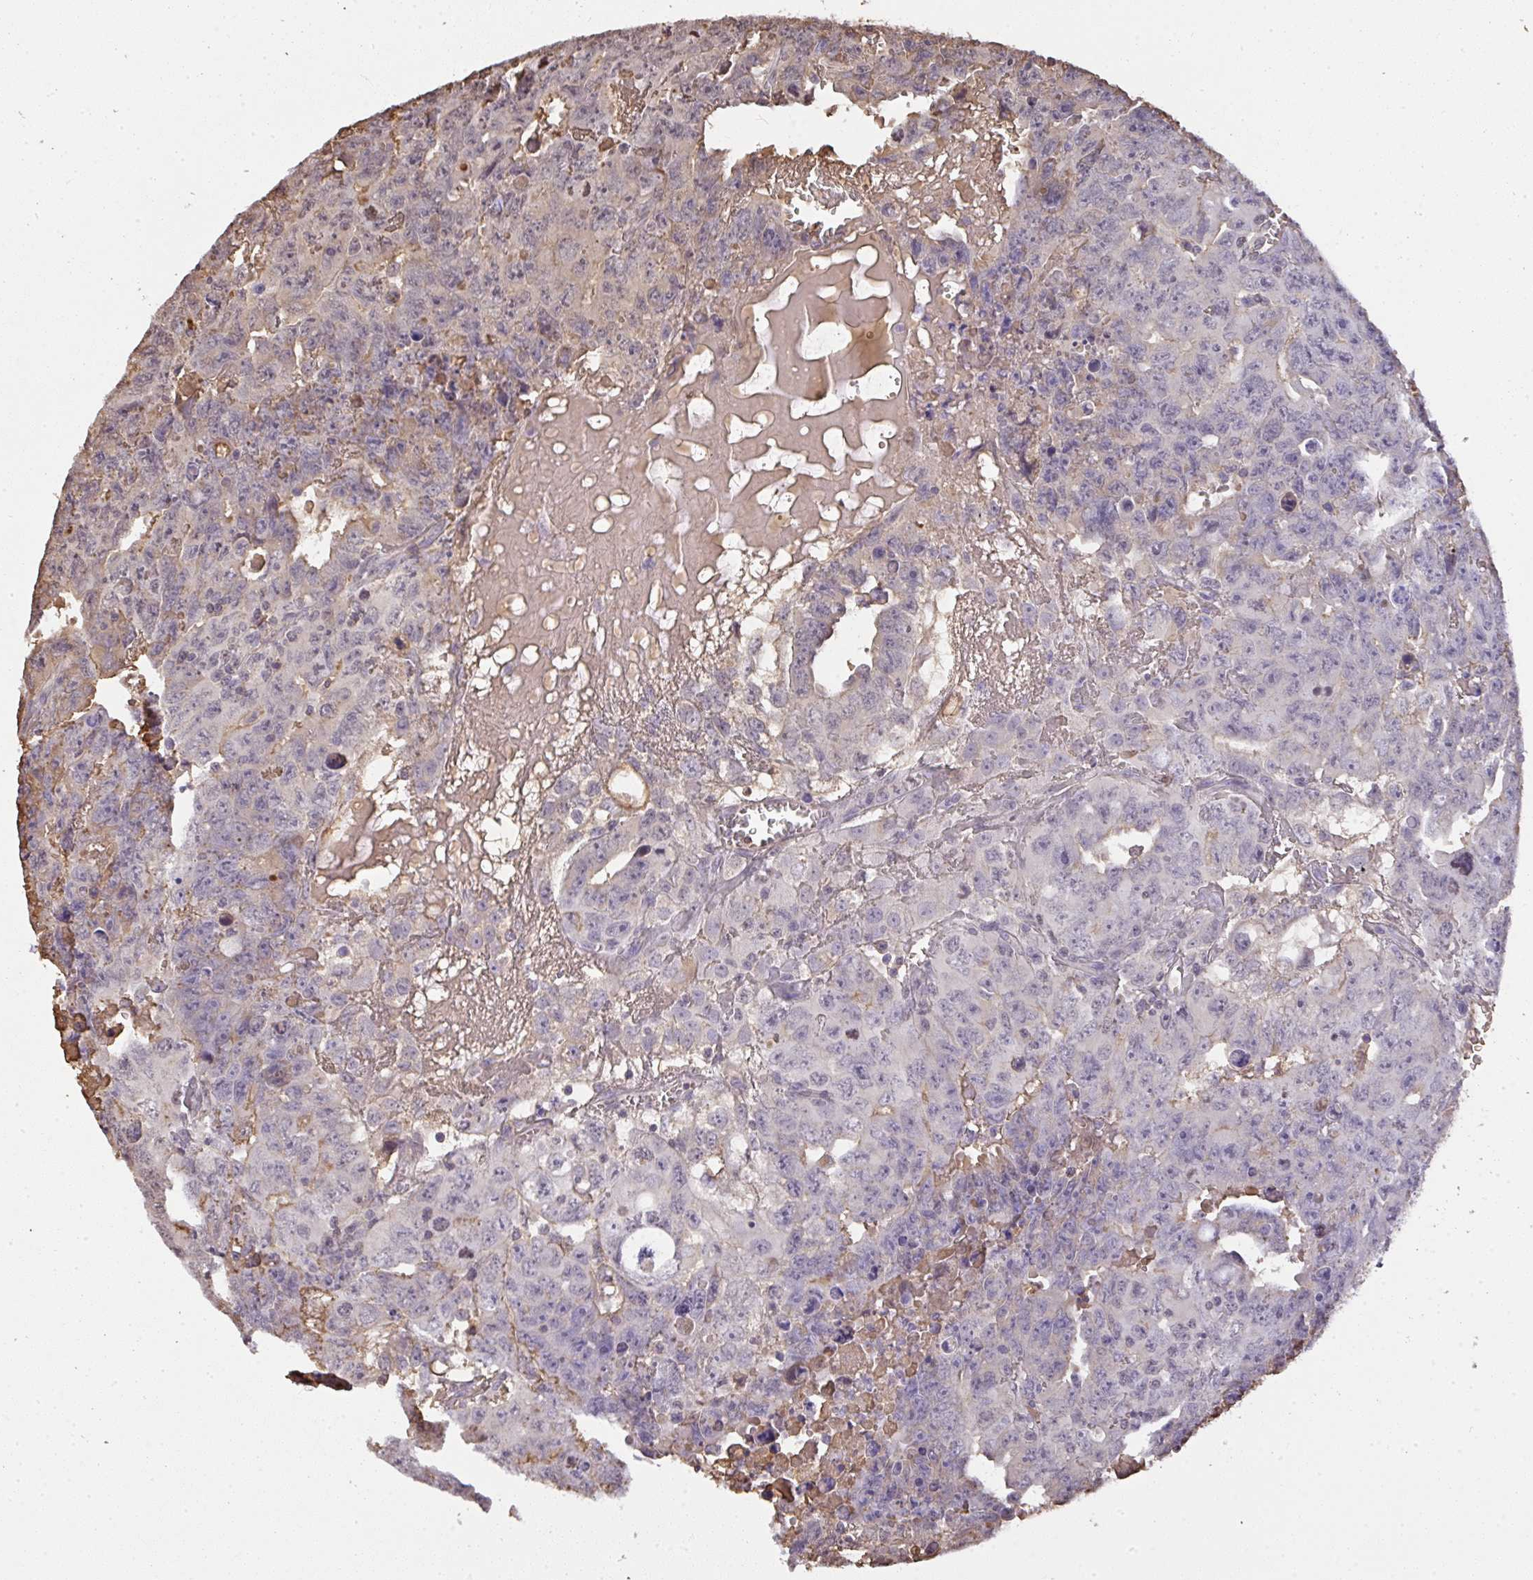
{"staining": {"intensity": "negative", "quantity": "none", "location": "none"}, "tissue": "testis cancer", "cell_type": "Tumor cells", "image_type": "cancer", "snomed": [{"axis": "morphology", "description": "Carcinoma, Embryonal, NOS"}, {"axis": "topography", "description": "Testis"}], "caption": "Immunohistochemistry (IHC) photomicrograph of neoplastic tissue: human testis cancer (embryonal carcinoma) stained with DAB exhibits no significant protein staining in tumor cells.", "gene": "SMYD5", "patient": {"sex": "male", "age": 24}}